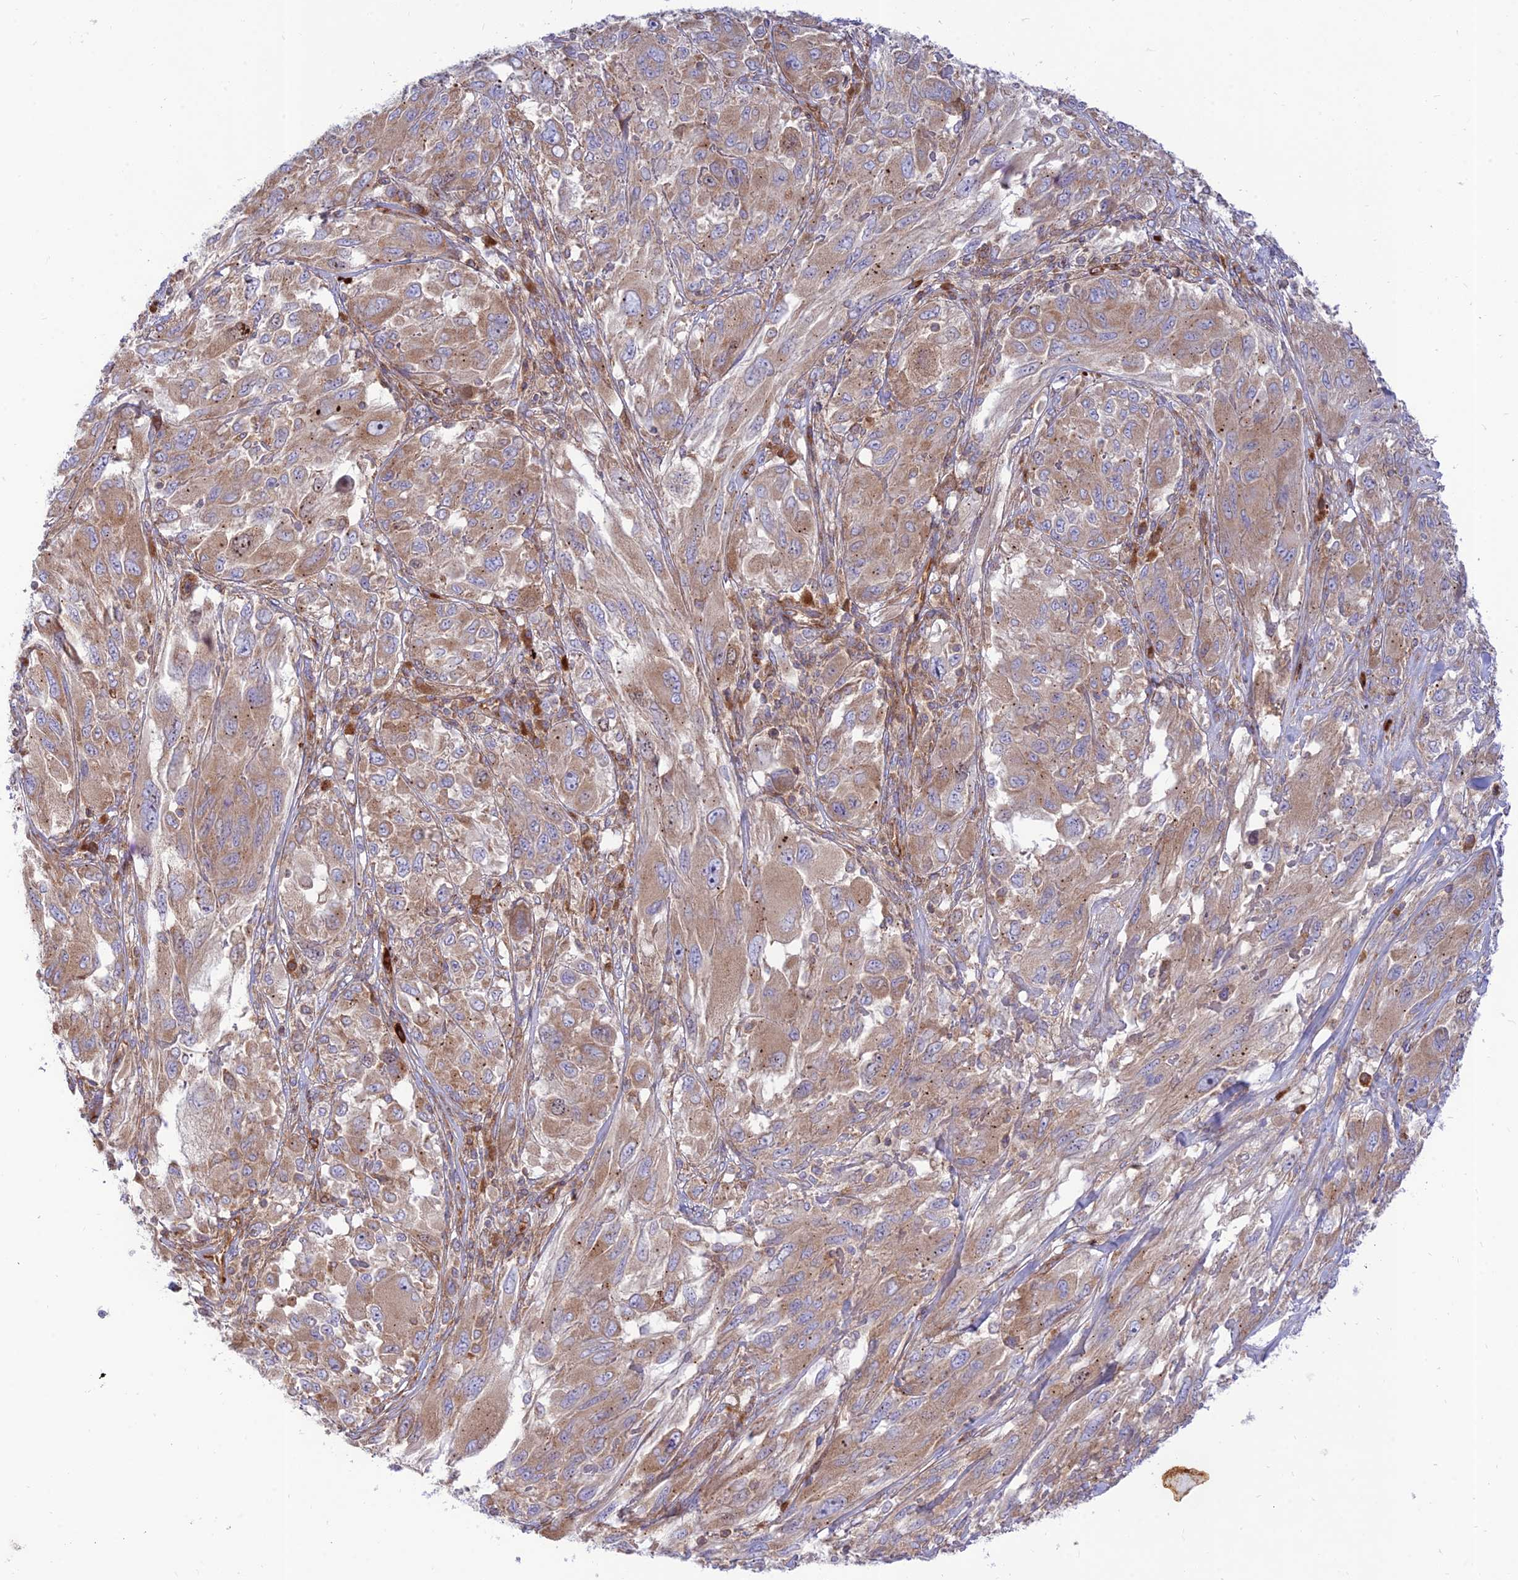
{"staining": {"intensity": "moderate", "quantity": ">75%", "location": "cytoplasmic/membranous"}, "tissue": "melanoma", "cell_type": "Tumor cells", "image_type": "cancer", "snomed": [{"axis": "morphology", "description": "Malignant melanoma, NOS"}, {"axis": "topography", "description": "Skin"}], "caption": "Immunohistochemical staining of human melanoma demonstrates medium levels of moderate cytoplasmic/membranous expression in about >75% of tumor cells.", "gene": "PIMREG", "patient": {"sex": "female", "age": 91}}